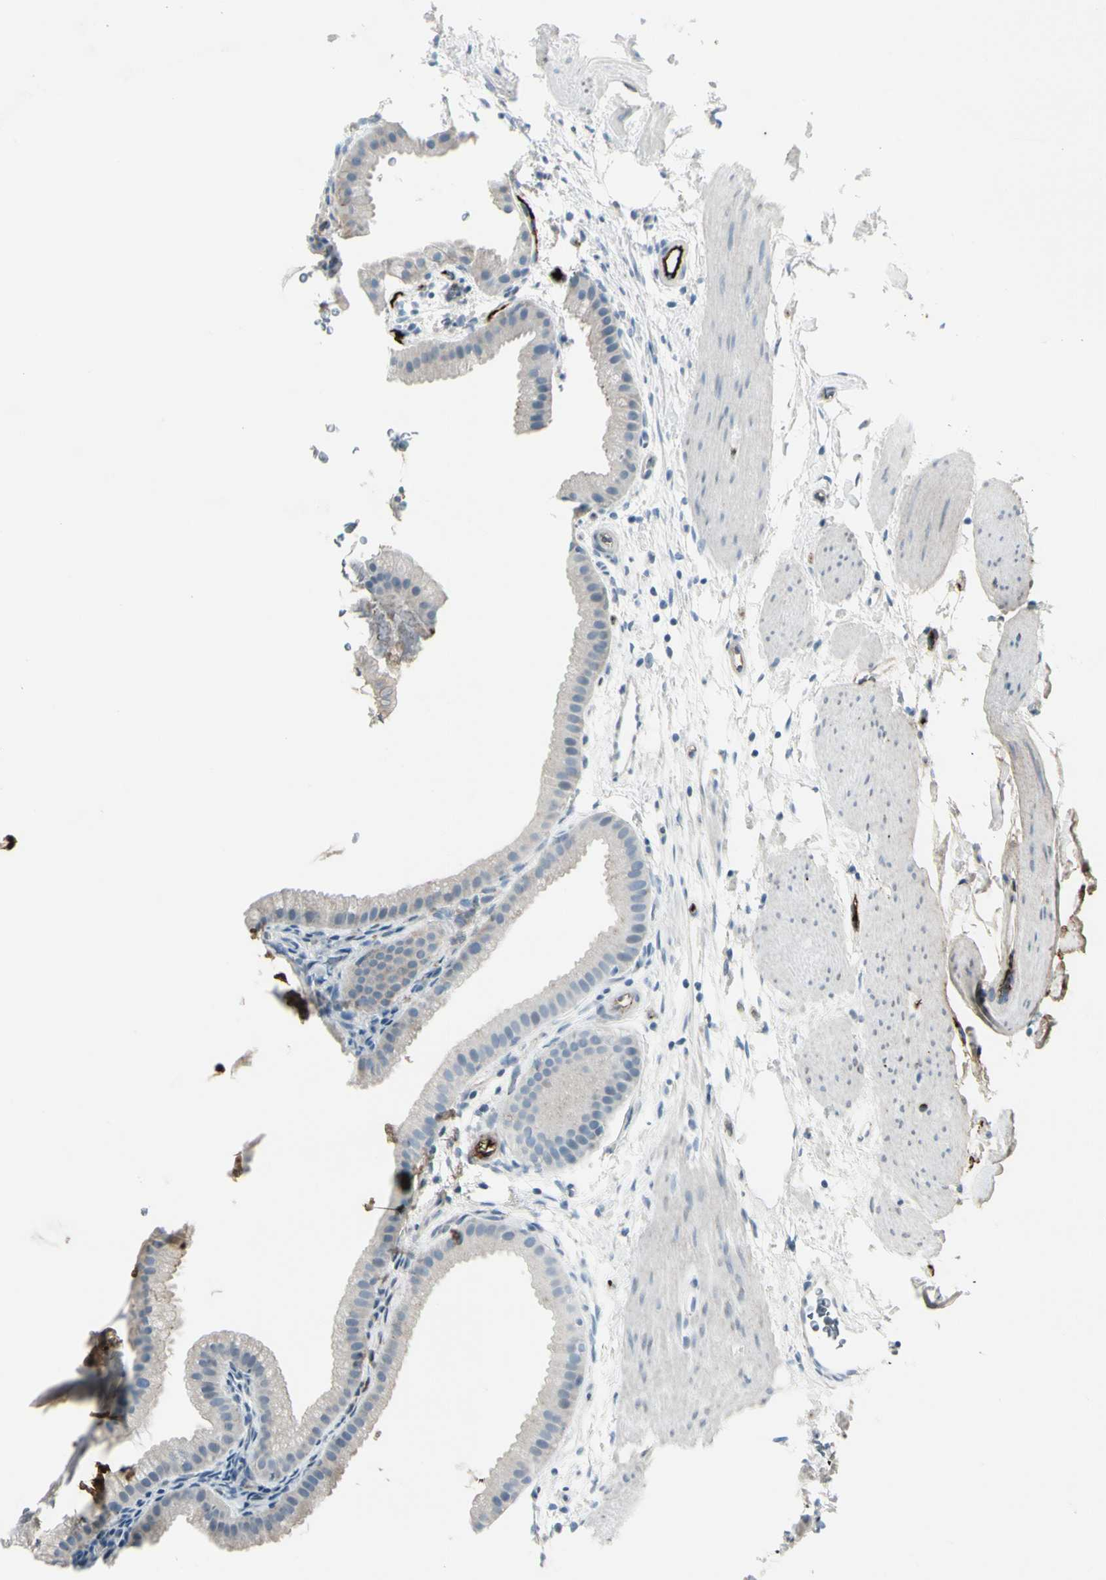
{"staining": {"intensity": "moderate", "quantity": "<25%", "location": "cytoplasmic/membranous"}, "tissue": "gallbladder", "cell_type": "Glandular cells", "image_type": "normal", "snomed": [{"axis": "morphology", "description": "Normal tissue, NOS"}, {"axis": "topography", "description": "Gallbladder"}], "caption": "Glandular cells exhibit low levels of moderate cytoplasmic/membranous positivity in approximately <25% of cells in benign gallbladder. Using DAB (3,3'-diaminobenzidine) (brown) and hematoxylin (blue) stains, captured at high magnification using brightfield microscopy.", "gene": "IGHG1", "patient": {"sex": "female", "age": 64}}